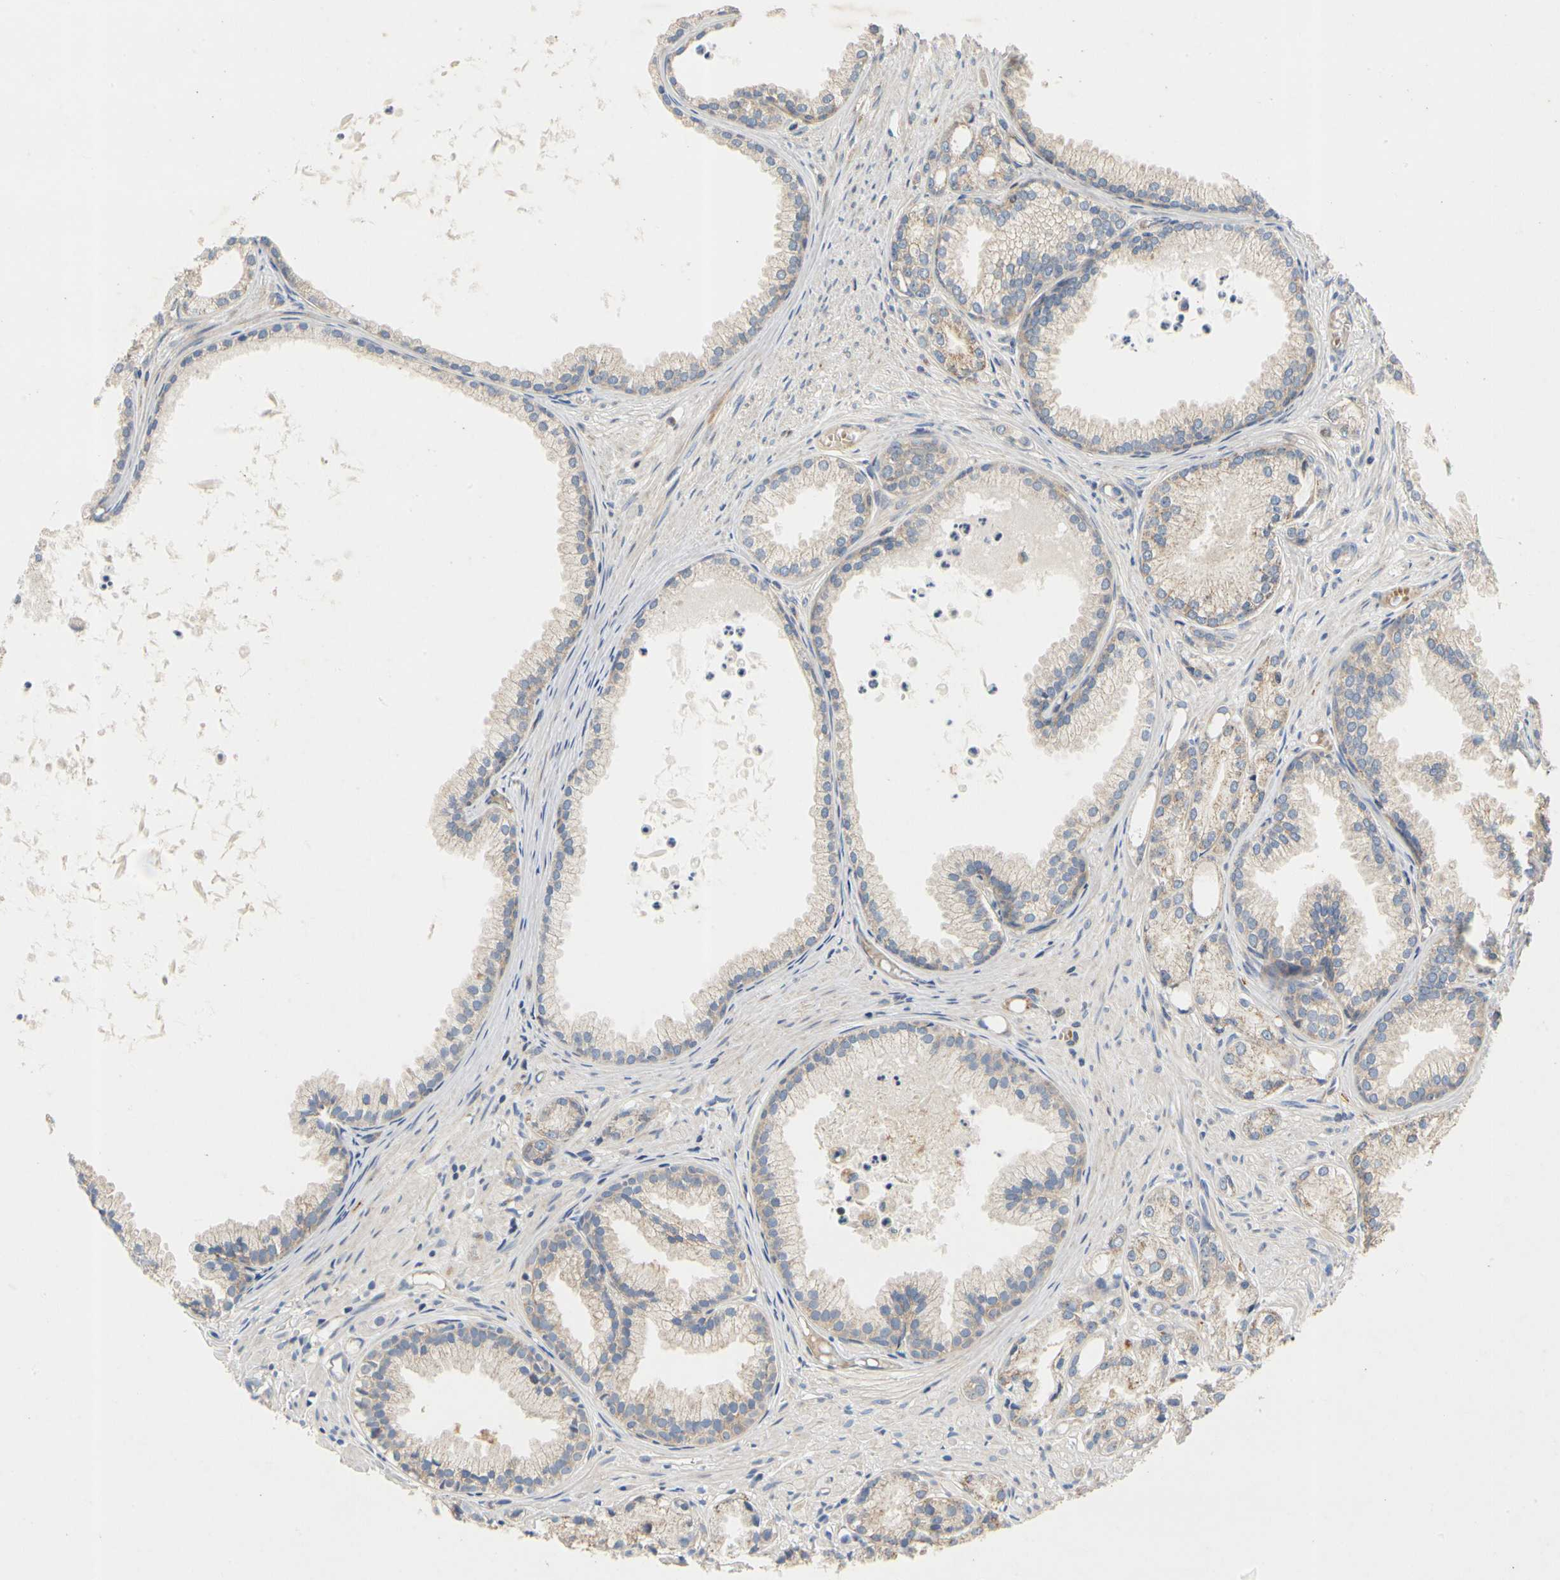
{"staining": {"intensity": "moderate", "quantity": ">75%", "location": "cytoplasmic/membranous"}, "tissue": "prostate cancer", "cell_type": "Tumor cells", "image_type": "cancer", "snomed": [{"axis": "morphology", "description": "Adenocarcinoma, Low grade"}, {"axis": "topography", "description": "Prostate"}], "caption": "There is medium levels of moderate cytoplasmic/membranous positivity in tumor cells of prostate low-grade adenocarcinoma, as demonstrated by immunohistochemical staining (brown color).", "gene": "KLHDC8B", "patient": {"sex": "male", "age": 72}}